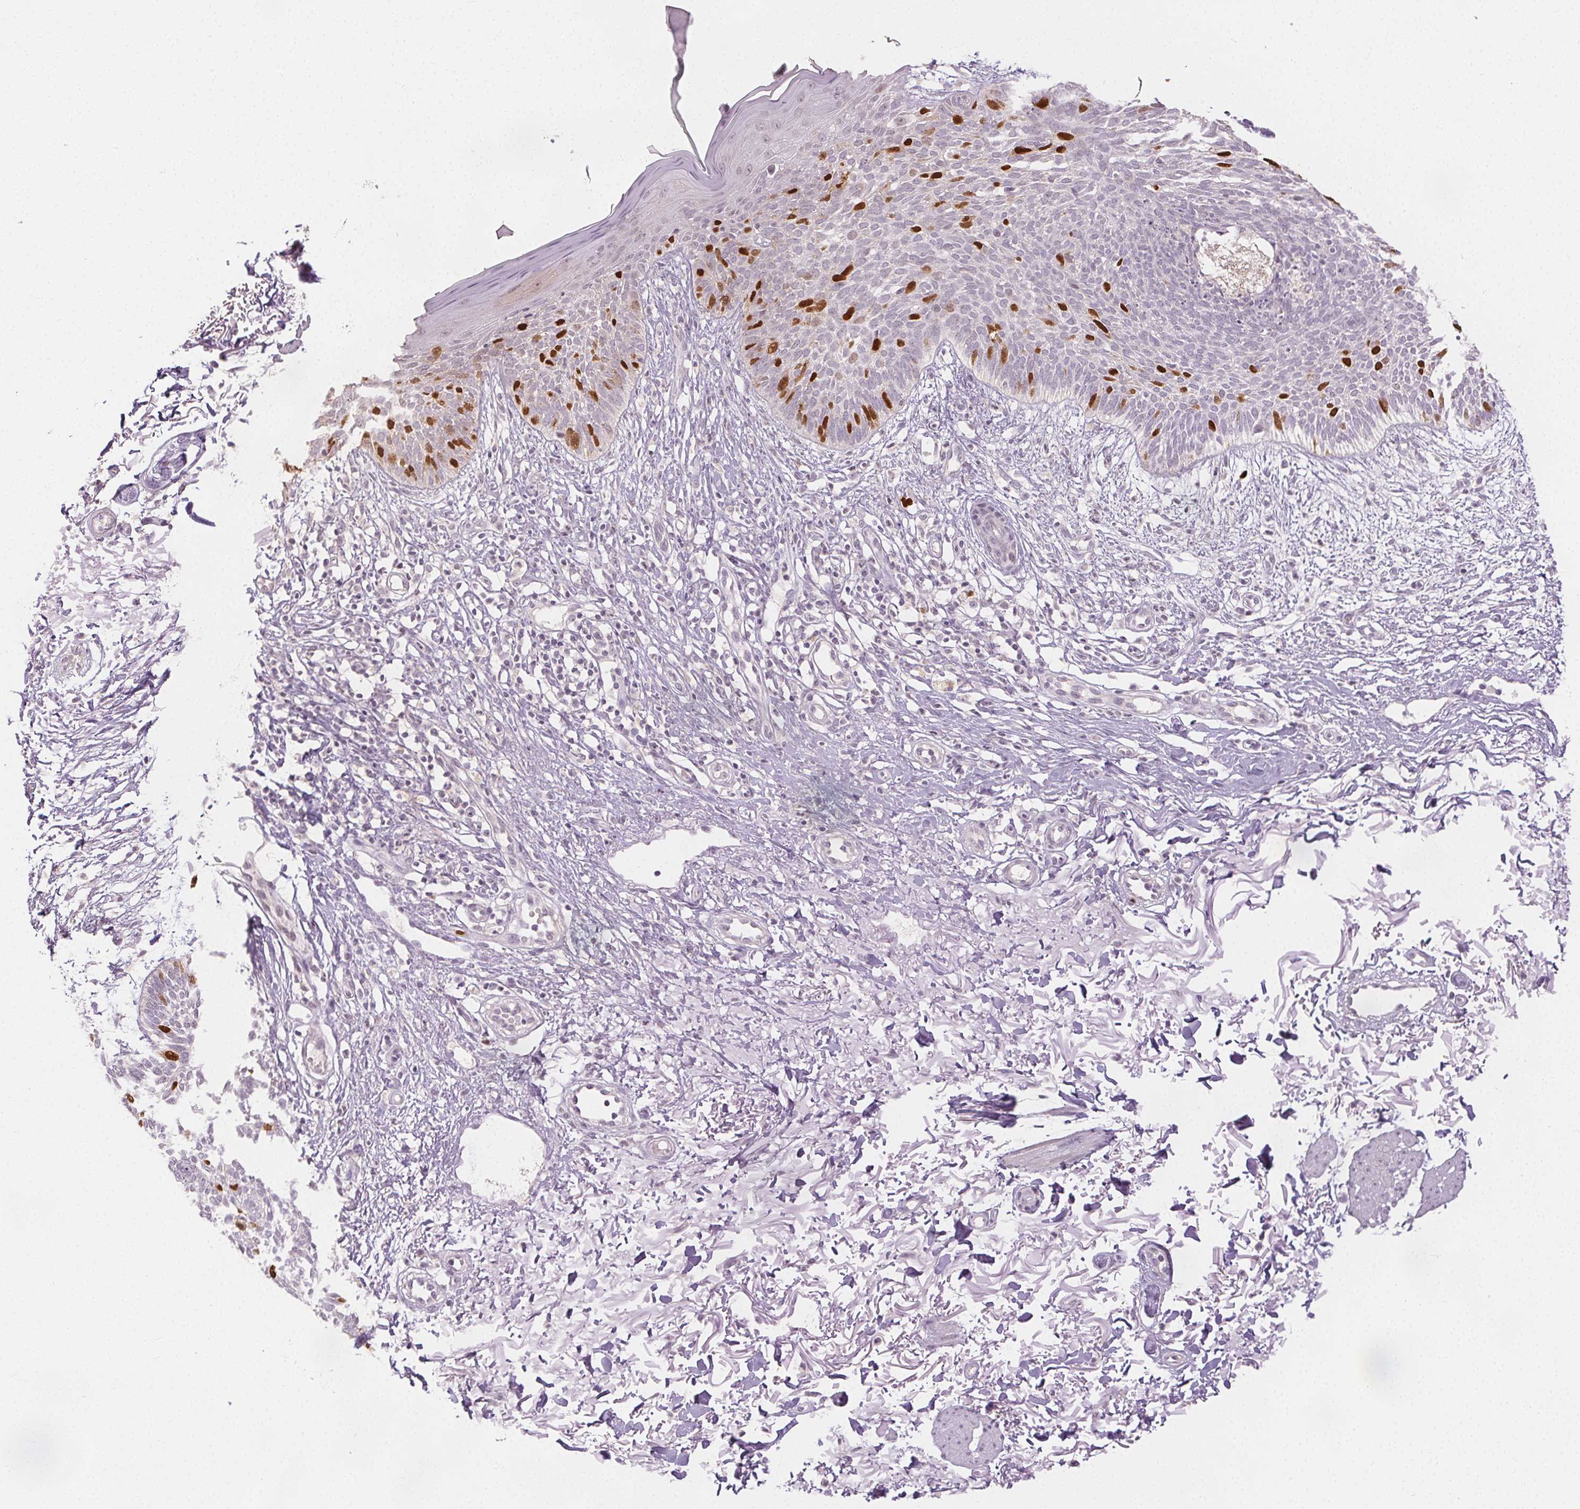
{"staining": {"intensity": "moderate", "quantity": "25%-75%", "location": "nuclear"}, "tissue": "skin cancer", "cell_type": "Tumor cells", "image_type": "cancer", "snomed": [{"axis": "morphology", "description": "Basal cell carcinoma"}, {"axis": "topography", "description": "Skin"}], "caption": "Immunohistochemical staining of basal cell carcinoma (skin) shows medium levels of moderate nuclear protein positivity in about 25%-75% of tumor cells.", "gene": "ANLN", "patient": {"sex": "female", "age": 84}}